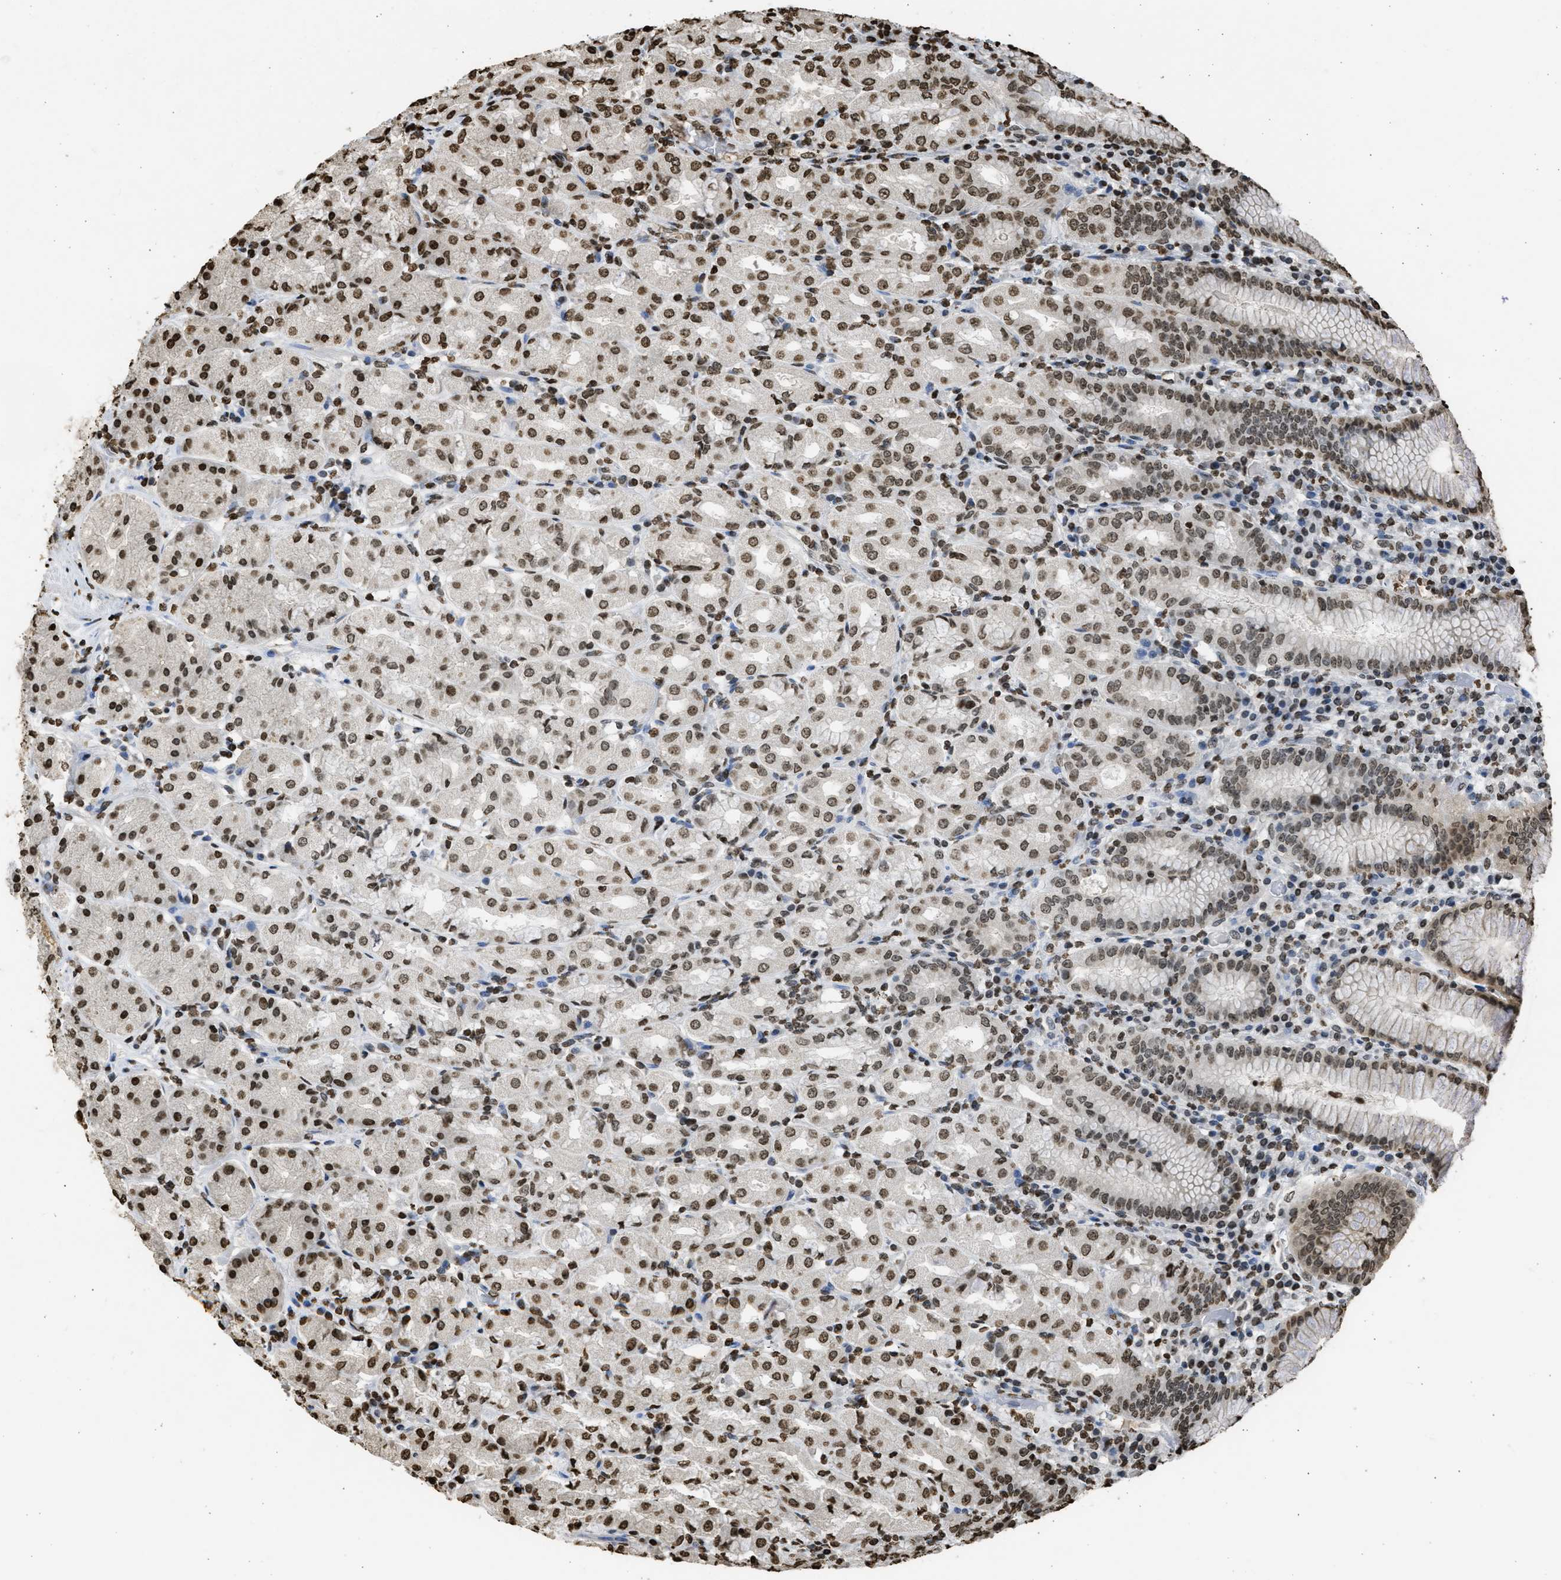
{"staining": {"intensity": "moderate", "quantity": ">75%", "location": "nuclear"}, "tissue": "stomach", "cell_type": "Glandular cells", "image_type": "normal", "snomed": [{"axis": "morphology", "description": "Normal tissue, NOS"}, {"axis": "topography", "description": "Stomach"}, {"axis": "topography", "description": "Stomach, lower"}], "caption": "Protein staining demonstrates moderate nuclear staining in approximately >75% of glandular cells in normal stomach. The protein is shown in brown color, while the nuclei are stained blue.", "gene": "RRAGC", "patient": {"sex": "female", "age": 56}}